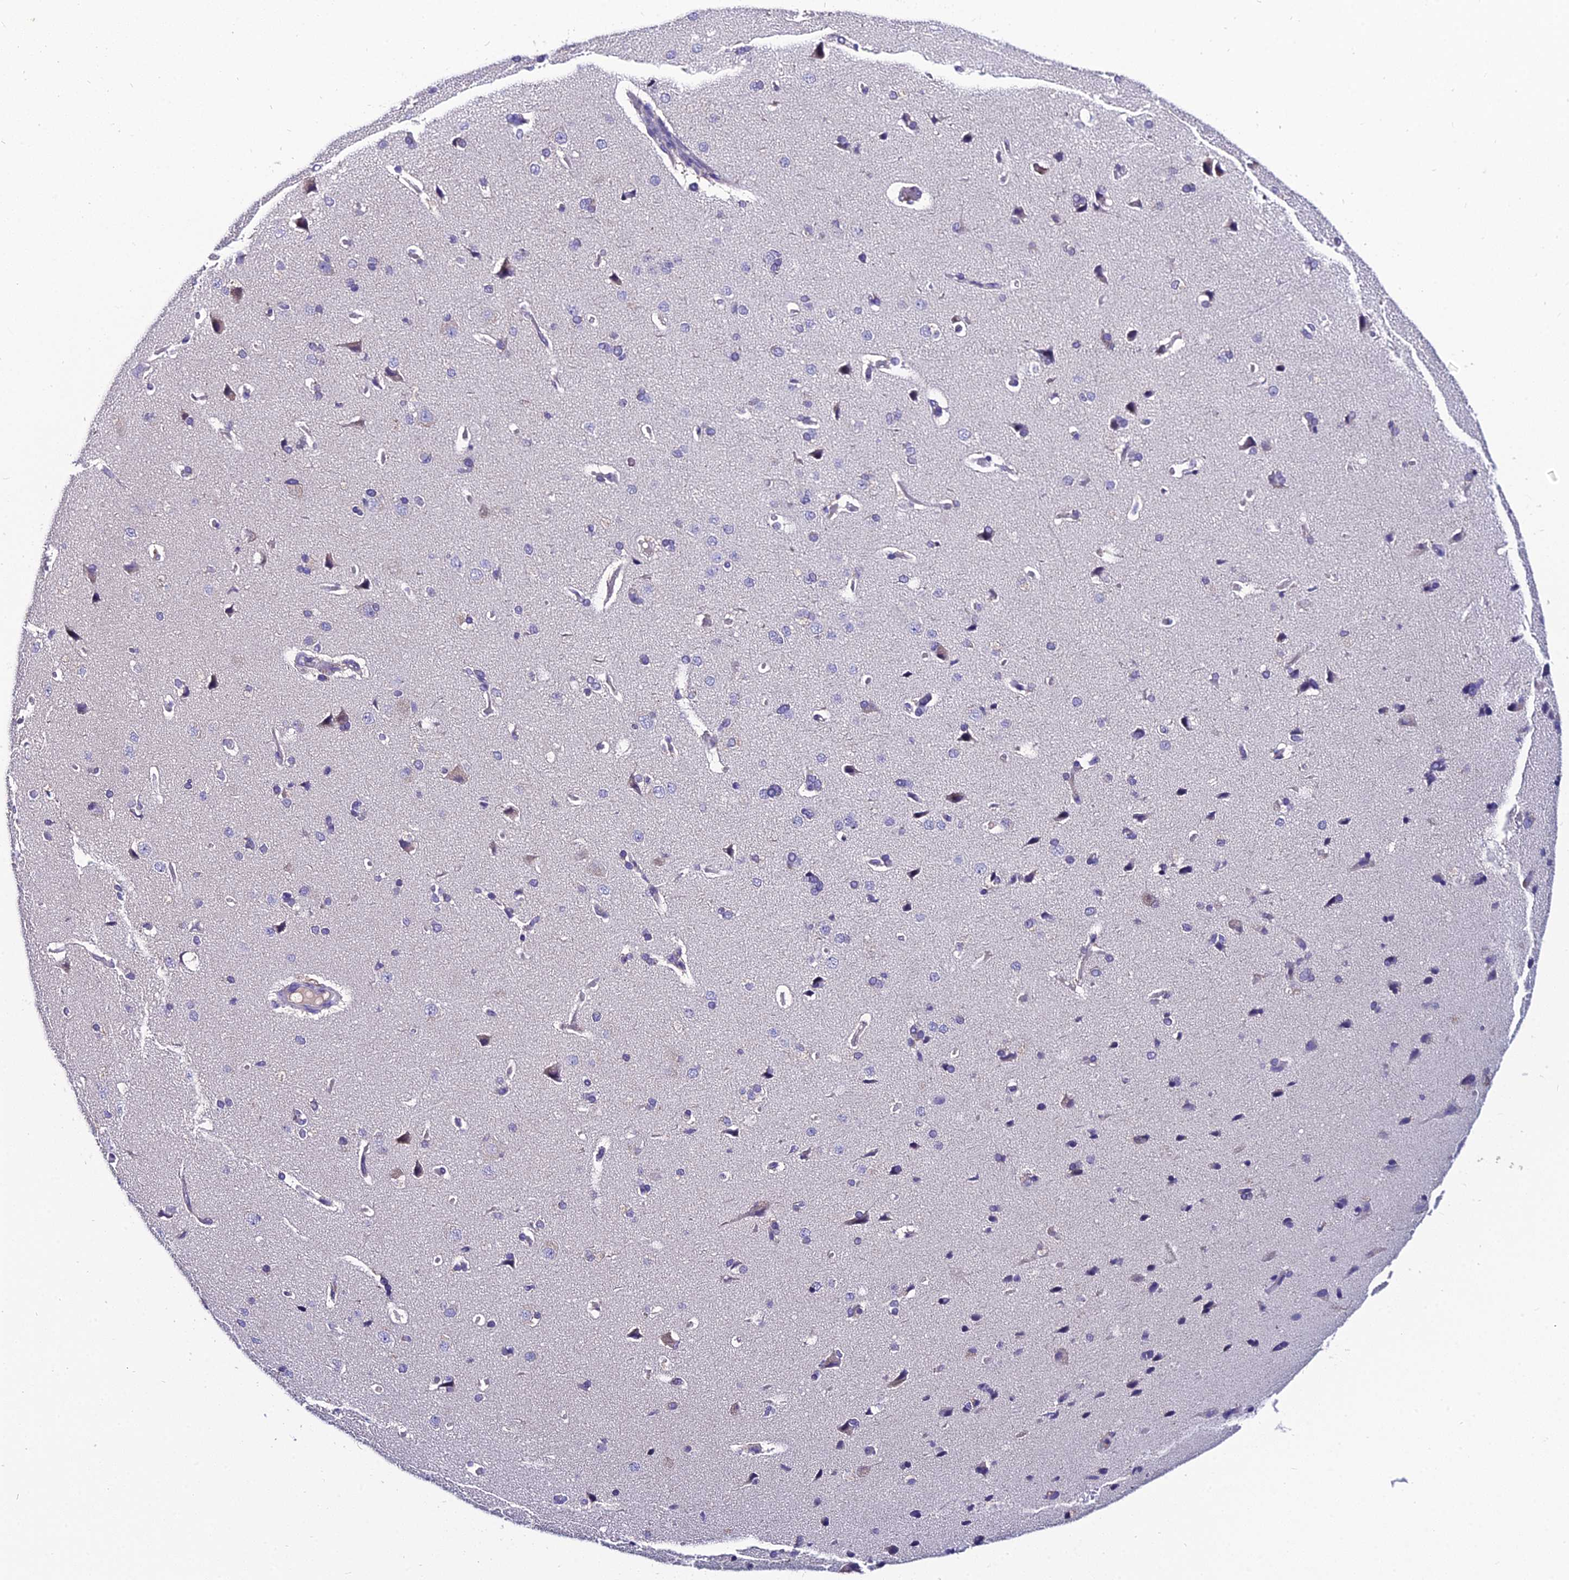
{"staining": {"intensity": "negative", "quantity": "none", "location": "none"}, "tissue": "cerebral cortex", "cell_type": "Endothelial cells", "image_type": "normal", "snomed": [{"axis": "morphology", "description": "Normal tissue, NOS"}, {"axis": "topography", "description": "Cerebral cortex"}], "caption": "Histopathology image shows no protein staining in endothelial cells of unremarkable cerebral cortex.", "gene": "LGALS7", "patient": {"sex": "male", "age": 62}}